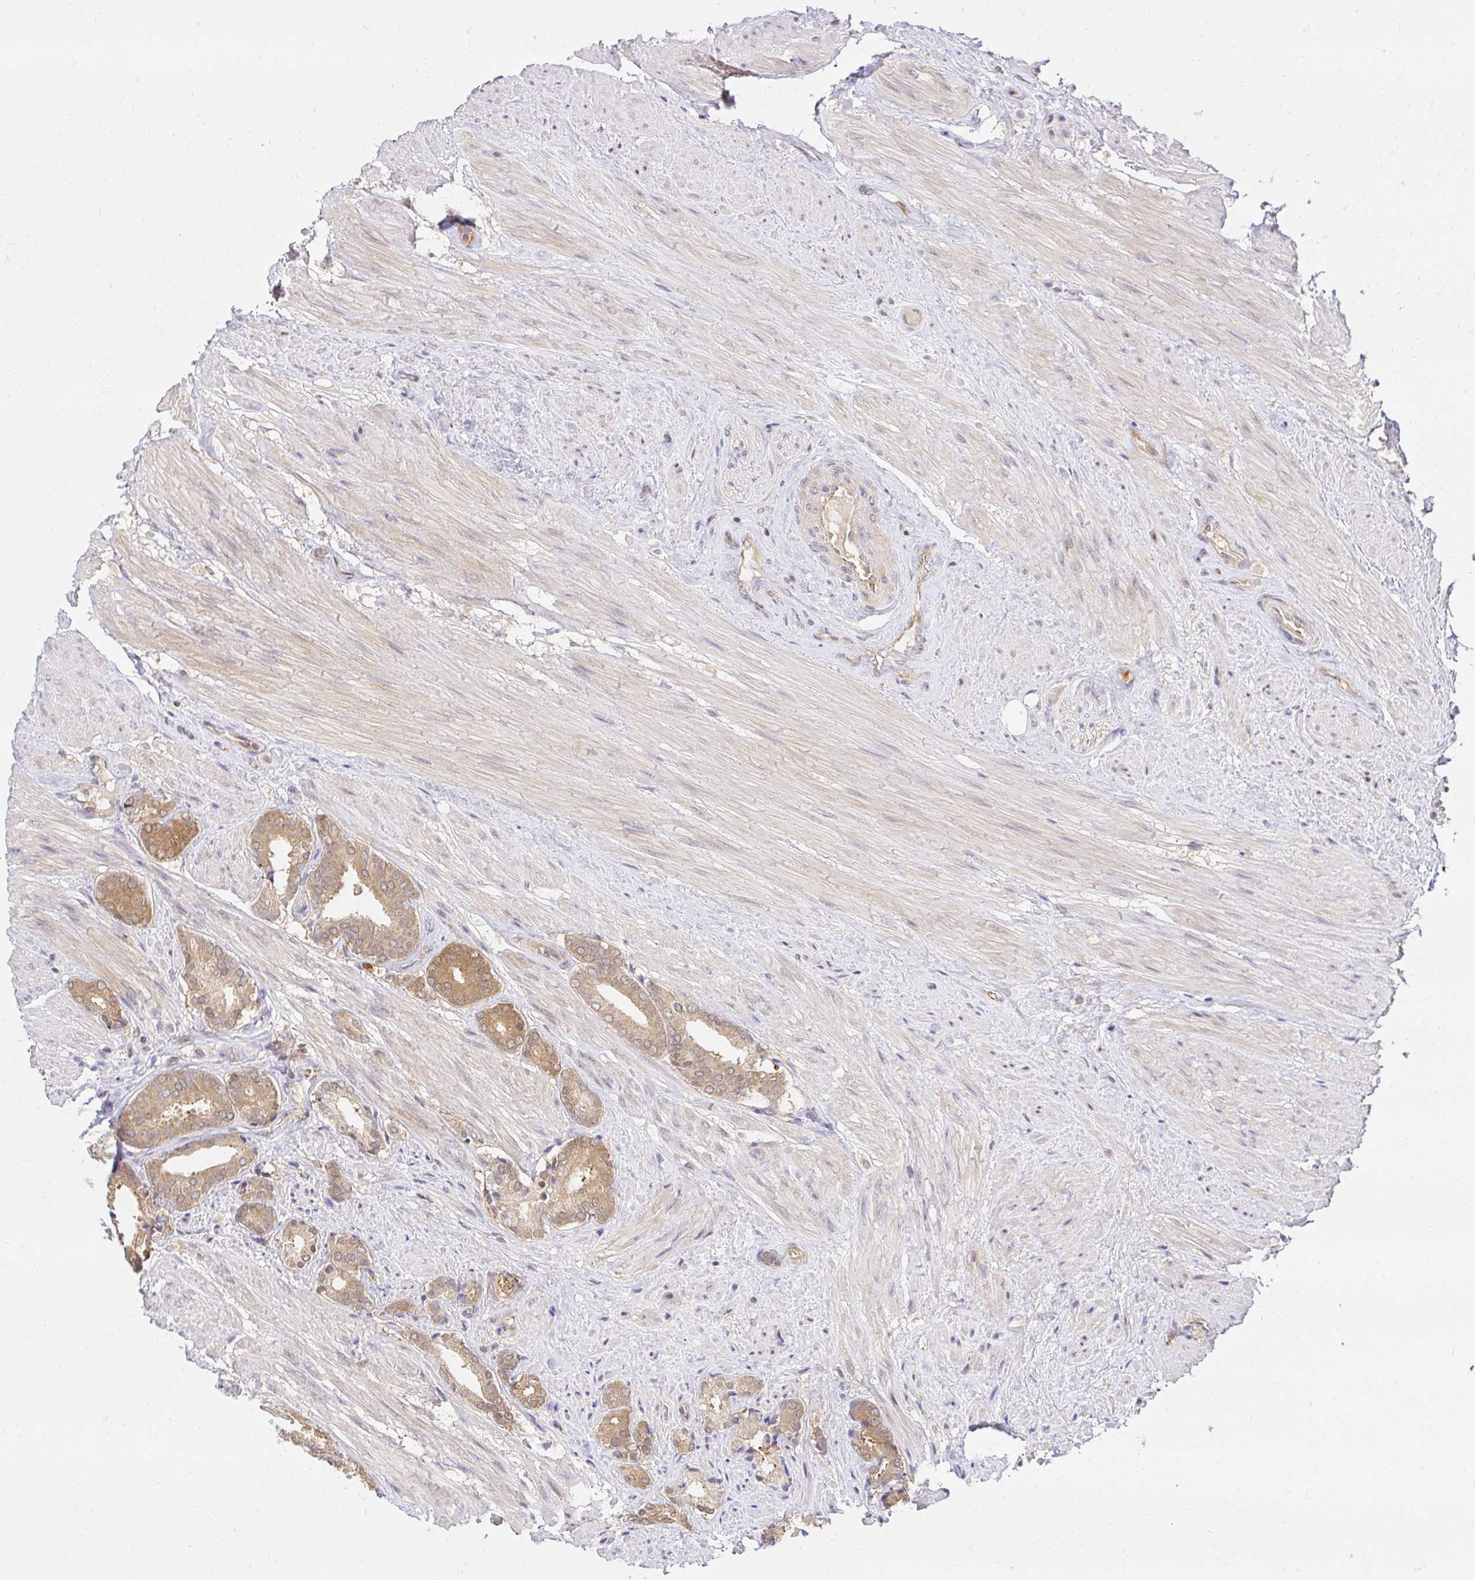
{"staining": {"intensity": "moderate", "quantity": ">75%", "location": "cytoplasmic/membranous,nuclear"}, "tissue": "prostate cancer", "cell_type": "Tumor cells", "image_type": "cancer", "snomed": [{"axis": "morphology", "description": "Adenocarcinoma, High grade"}, {"axis": "topography", "description": "Prostate"}], "caption": "The histopathology image reveals a brown stain indicating the presence of a protein in the cytoplasmic/membranous and nuclear of tumor cells in prostate adenocarcinoma (high-grade).", "gene": "PSMA4", "patient": {"sex": "male", "age": 56}}